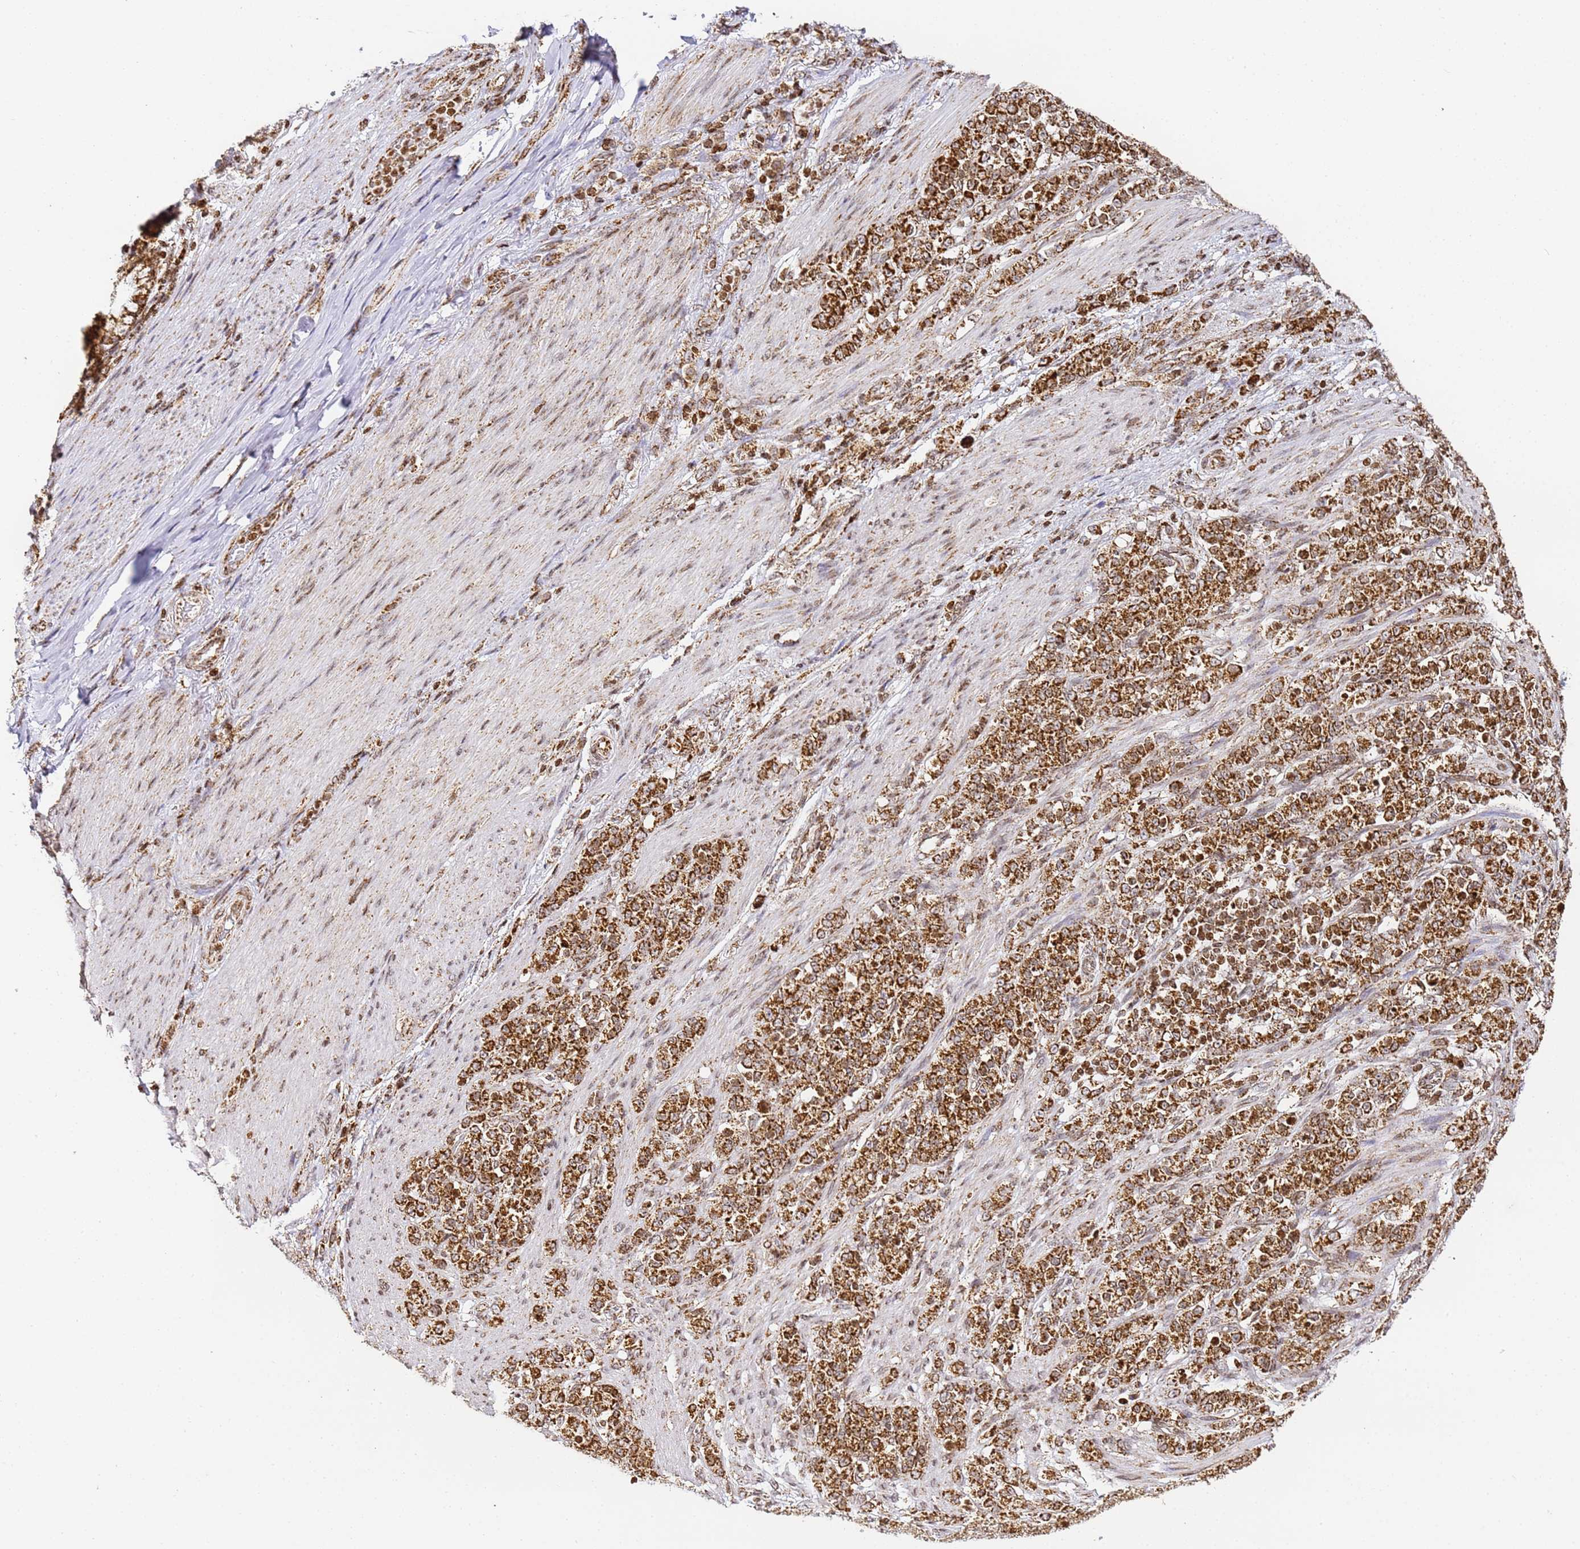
{"staining": {"intensity": "strong", "quantity": ">75%", "location": "cytoplasmic/membranous"}, "tissue": "stomach cancer", "cell_type": "Tumor cells", "image_type": "cancer", "snomed": [{"axis": "morphology", "description": "Adenocarcinoma, NOS"}, {"axis": "topography", "description": "Stomach"}], "caption": "Stomach adenocarcinoma was stained to show a protein in brown. There is high levels of strong cytoplasmic/membranous positivity in about >75% of tumor cells. (DAB (3,3'-diaminobenzidine) IHC with brightfield microscopy, high magnification).", "gene": "HSPE1", "patient": {"sex": "female", "age": 79}}